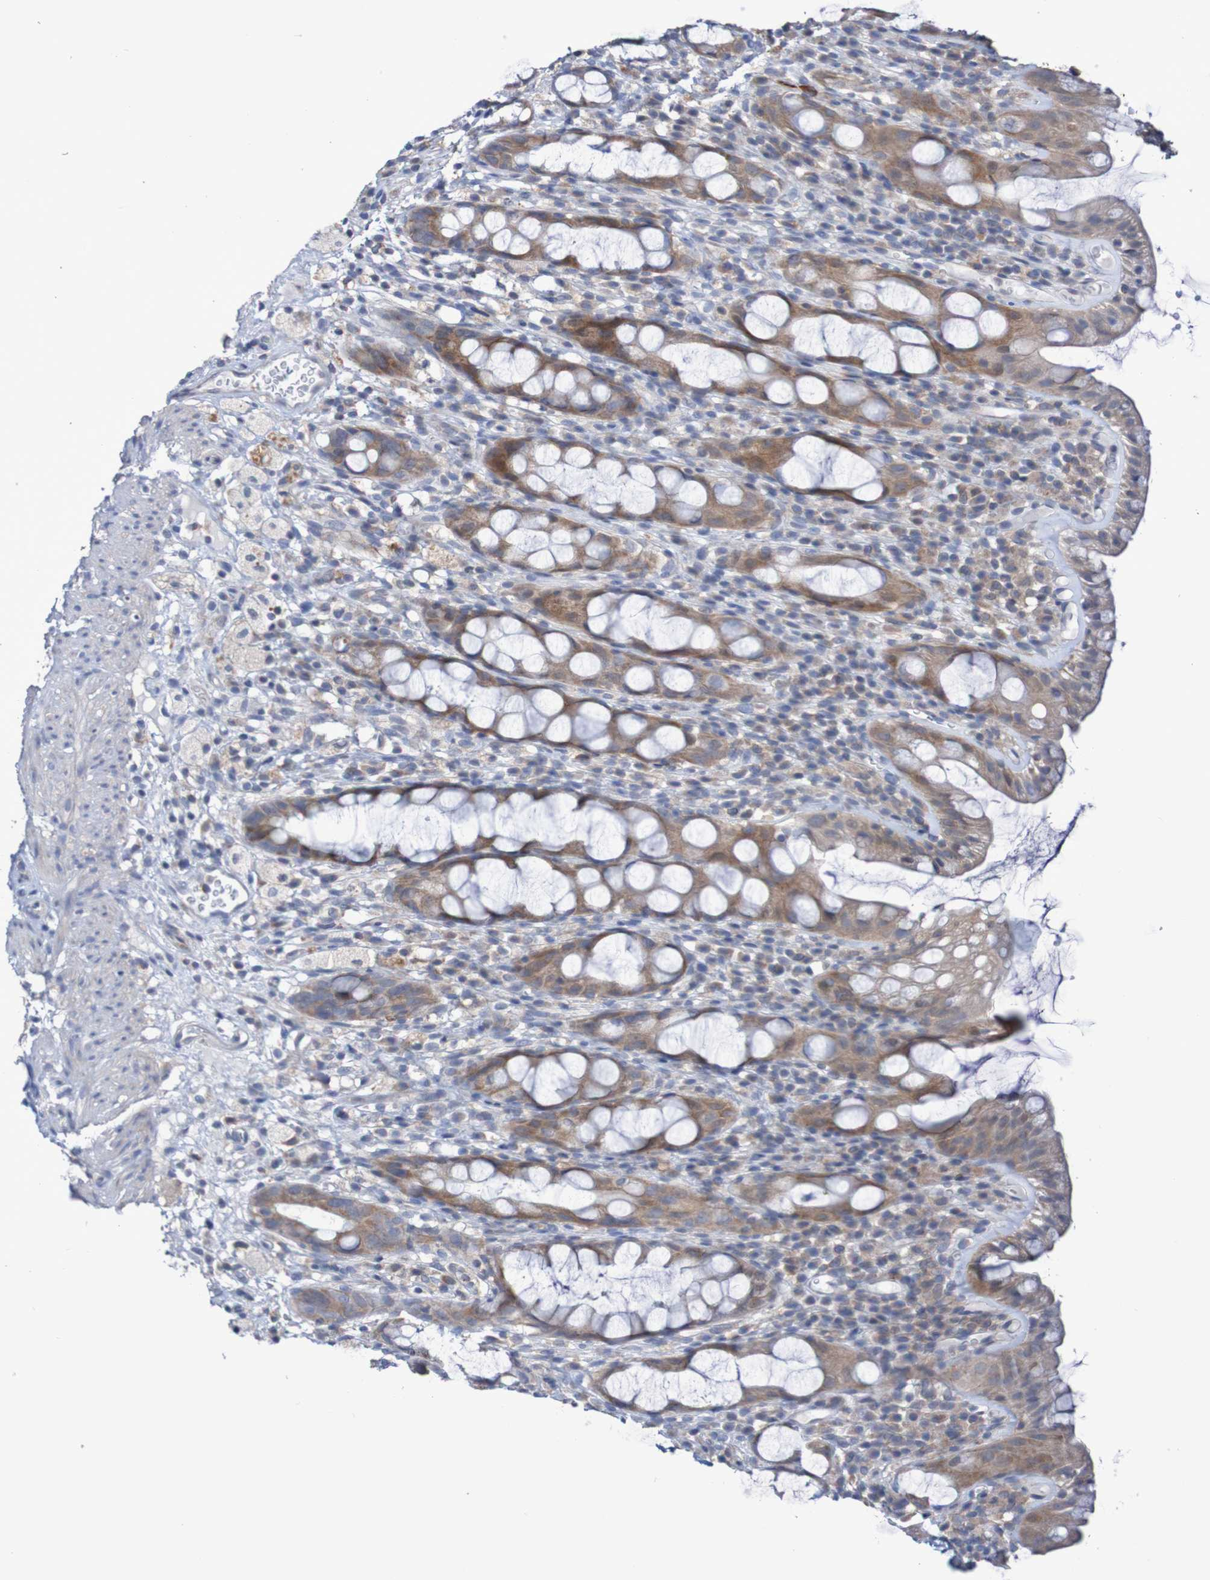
{"staining": {"intensity": "moderate", "quantity": ">75%", "location": "cytoplasmic/membranous"}, "tissue": "rectum", "cell_type": "Glandular cells", "image_type": "normal", "snomed": [{"axis": "morphology", "description": "Normal tissue, NOS"}, {"axis": "topography", "description": "Rectum"}], "caption": "Protein staining displays moderate cytoplasmic/membranous staining in approximately >75% of glandular cells in unremarkable rectum. The protein is shown in brown color, while the nuclei are stained blue.", "gene": "C3orf18", "patient": {"sex": "male", "age": 44}}